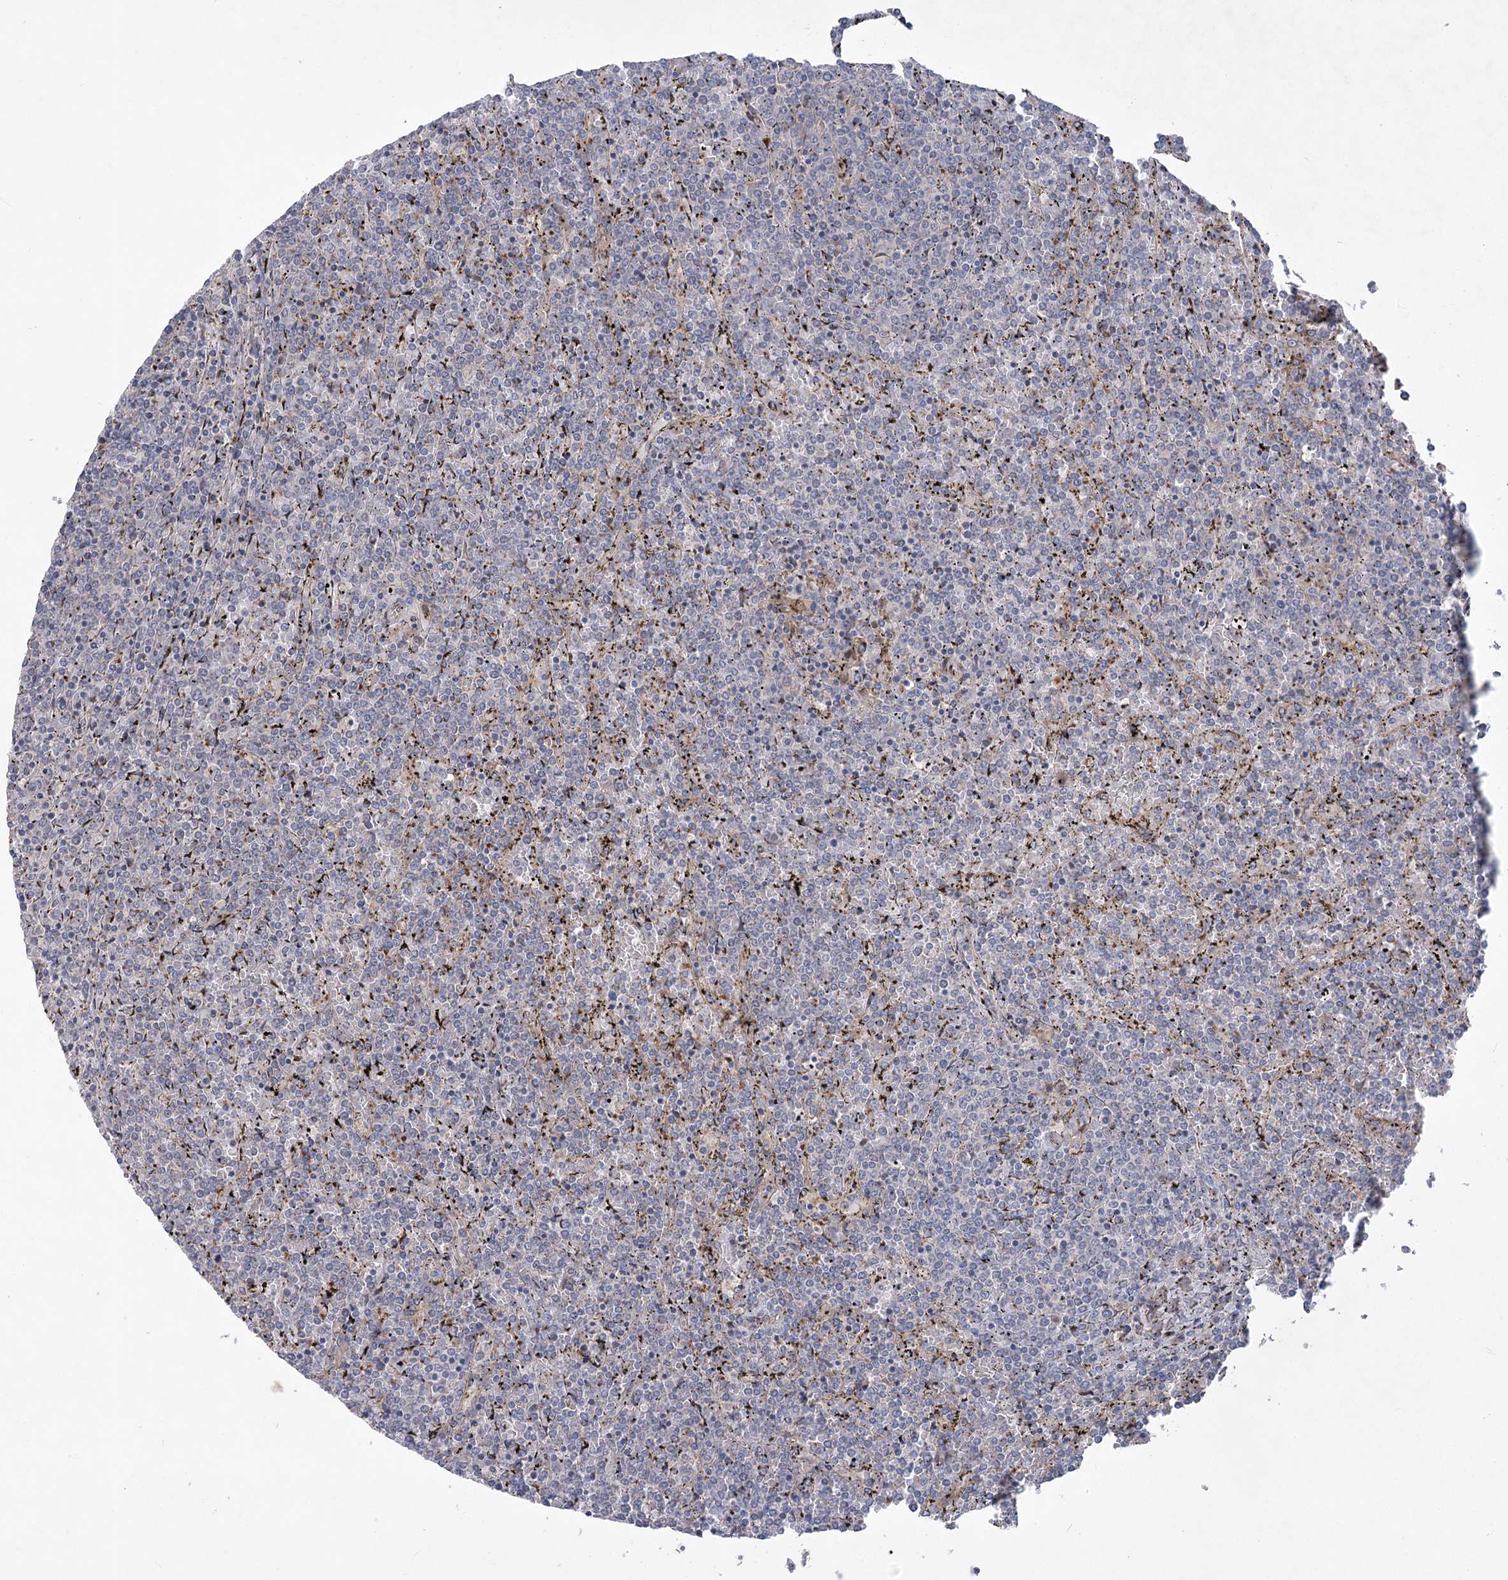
{"staining": {"intensity": "negative", "quantity": "none", "location": "none"}, "tissue": "lymphoma", "cell_type": "Tumor cells", "image_type": "cancer", "snomed": [{"axis": "morphology", "description": "Malignant lymphoma, non-Hodgkin's type, Low grade"}, {"axis": "topography", "description": "Spleen"}], "caption": "DAB (3,3'-diaminobenzidine) immunohistochemical staining of lymphoma demonstrates no significant staining in tumor cells.", "gene": "RIN2", "patient": {"sex": "female", "age": 19}}